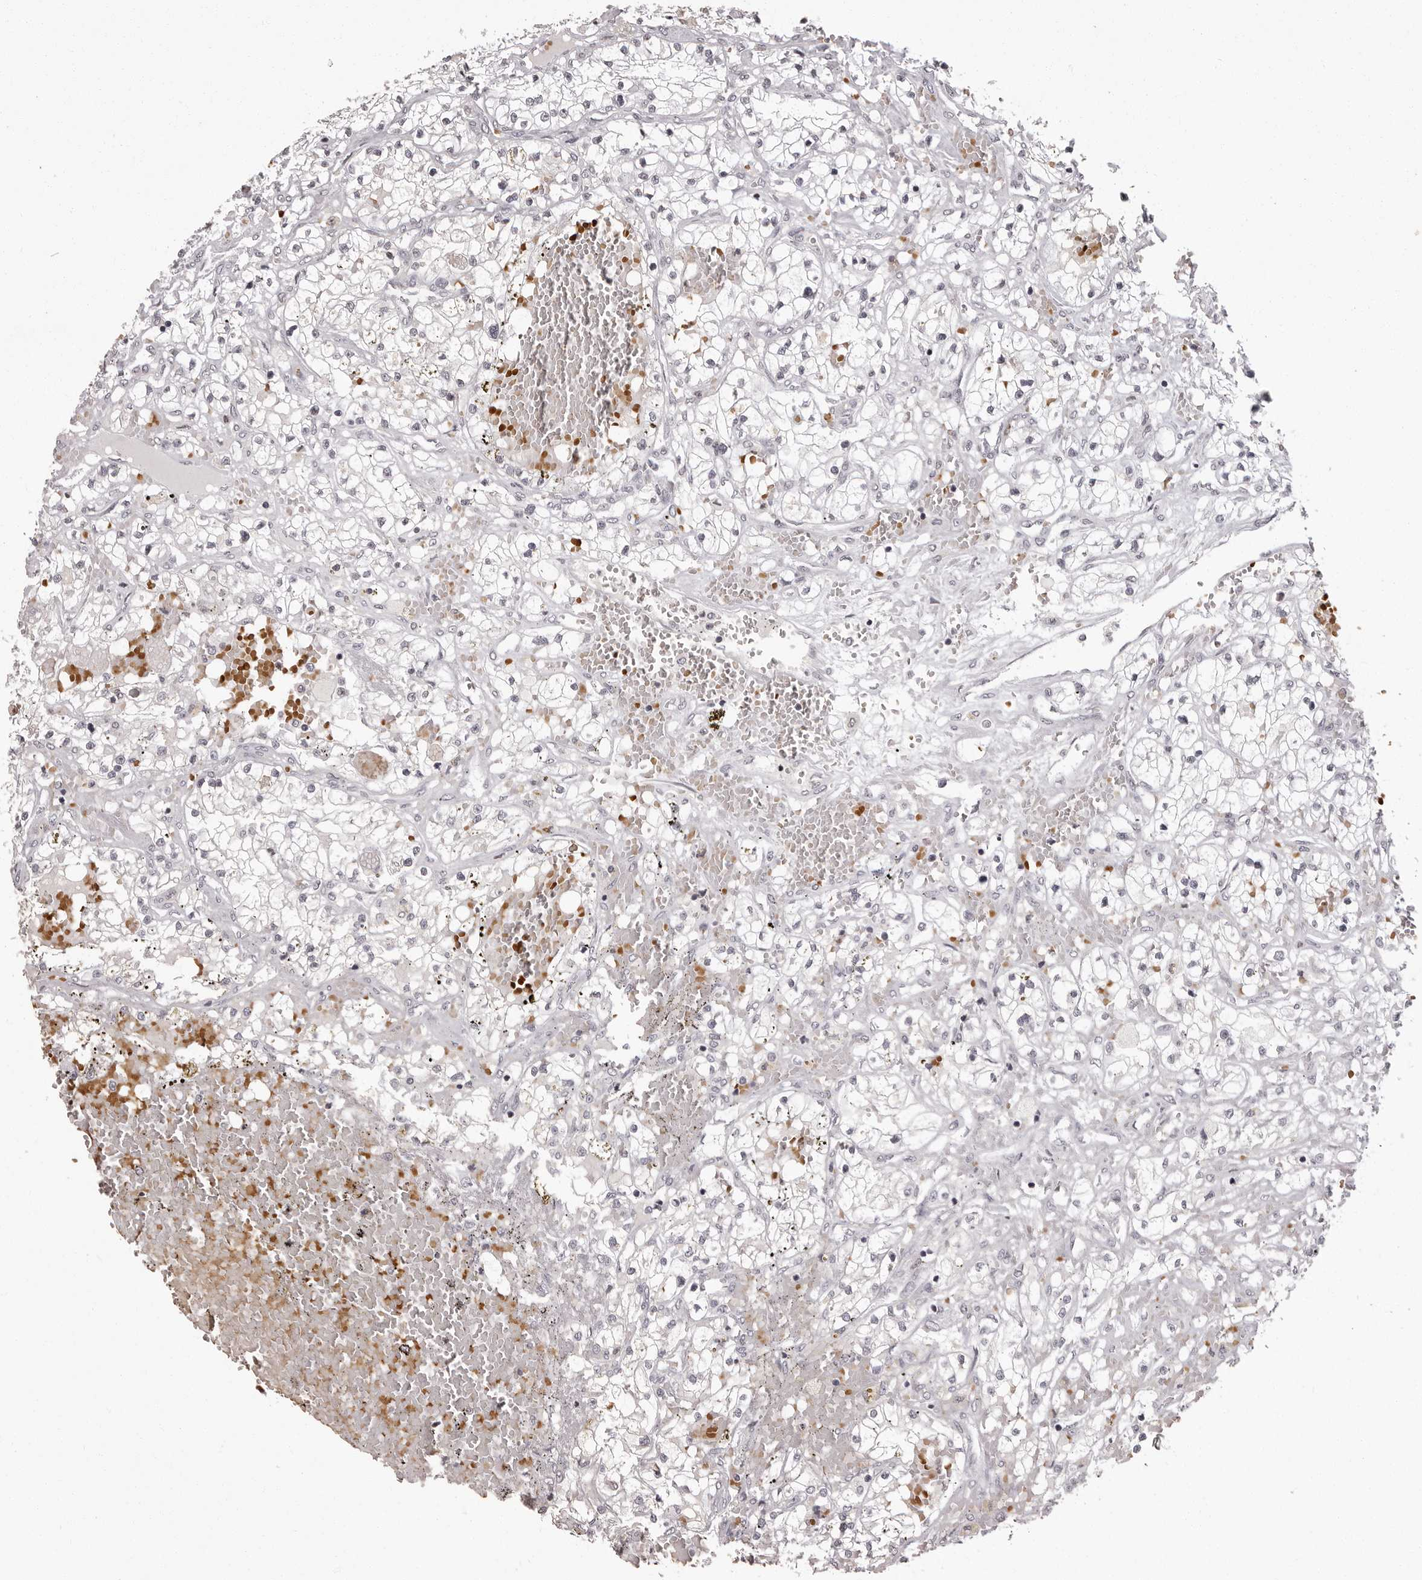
{"staining": {"intensity": "negative", "quantity": "none", "location": "none"}, "tissue": "renal cancer", "cell_type": "Tumor cells", "image_type": "cancer", "snomed": [{"axis": "morphology", "description": "Normal tissue, NOS"}, {"axis": "morphology", "description": "Adenocarcinoma, NOS"}, {"axis": "topography", "description": "Kidney"}], "caption": "High magnification brightfield microscopy of renal adenocarcinoma stained with DAB (brown) and counterstained with hematoxylin (blue): tumor cells show no significant positivity.", "gene": "C8orf74", "patient": {"sex": "male", "age": 68}}